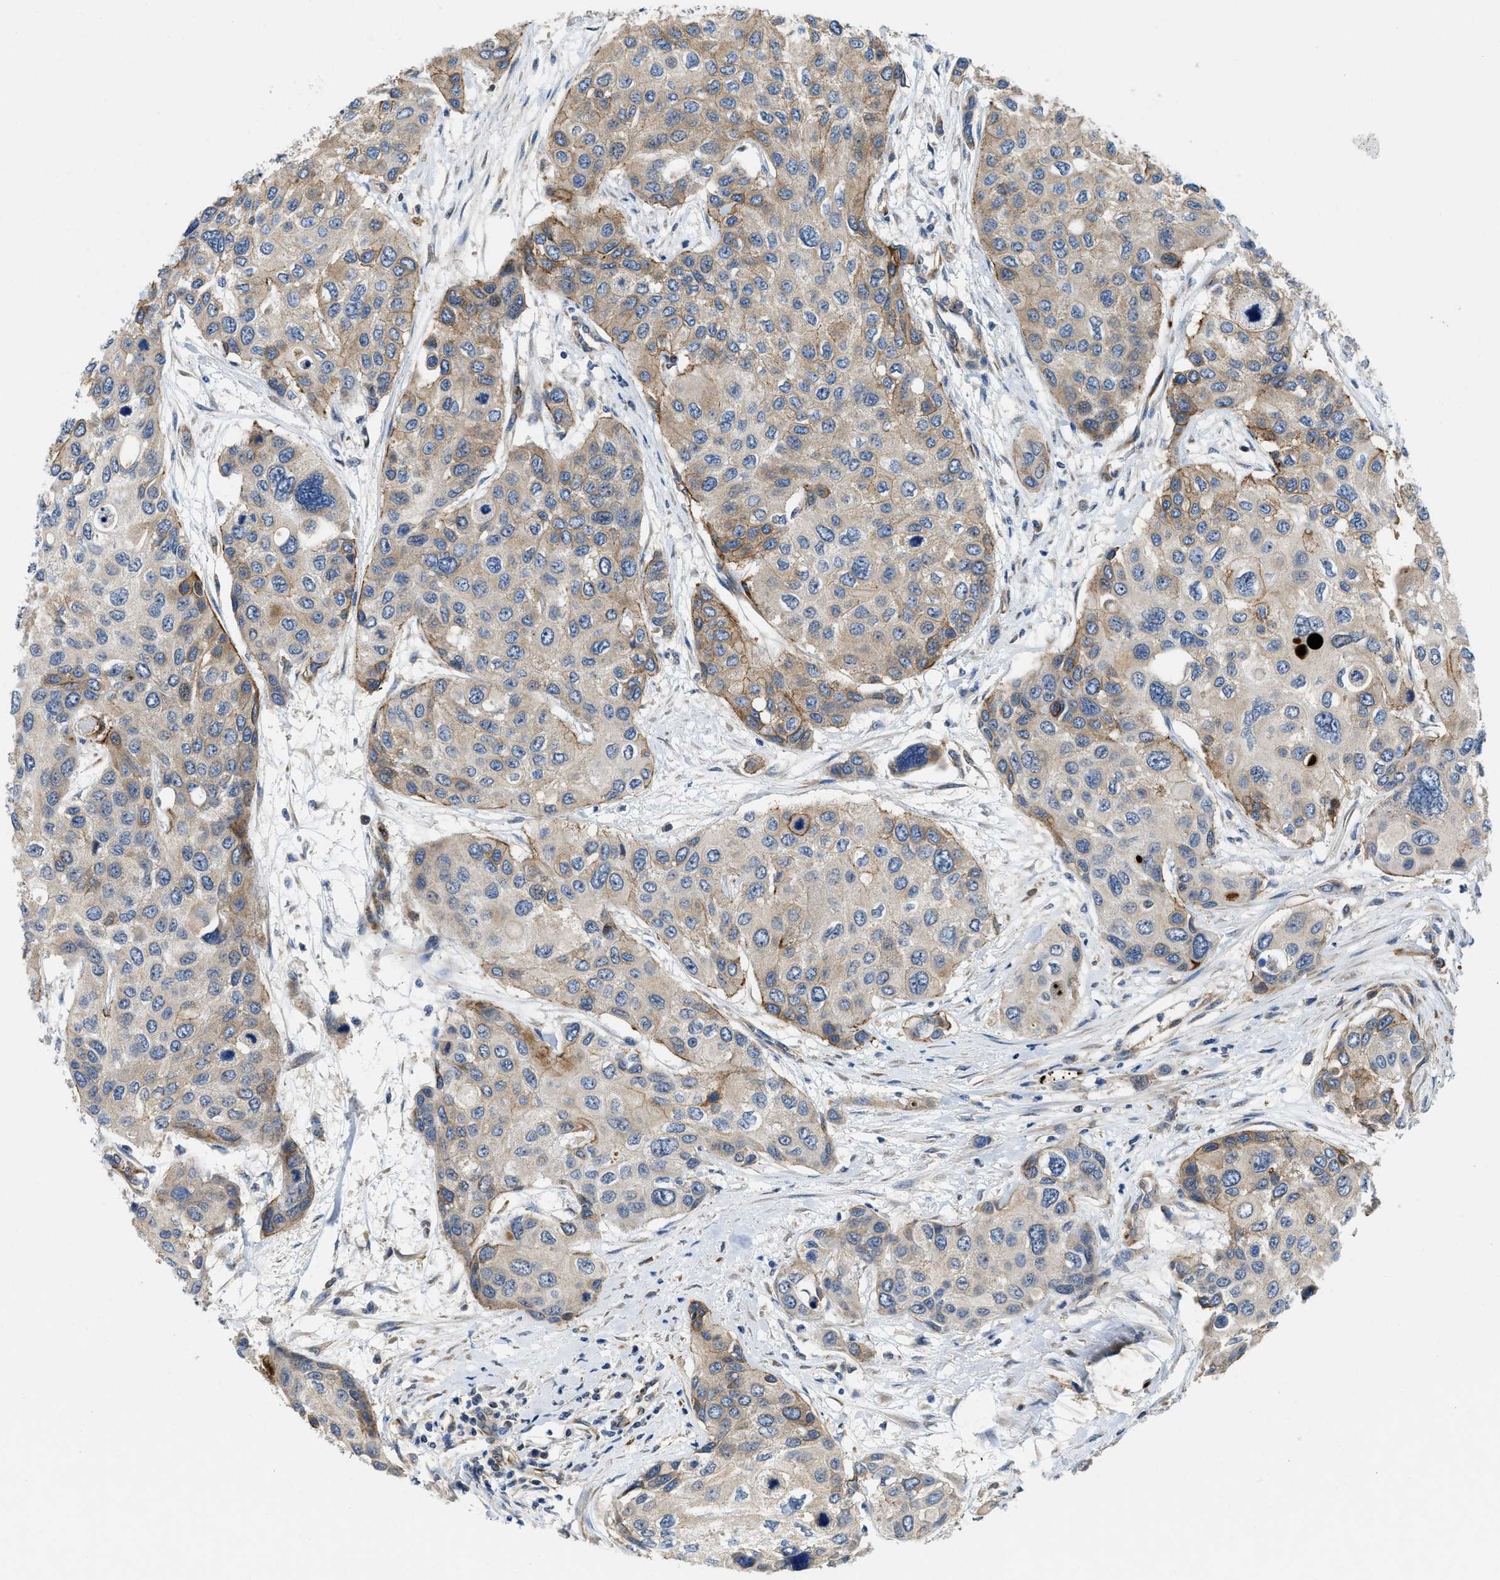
{"staining": {"intensity": "moderate", "quantity": "<25%", "location": "cytoplasmic/membranous"}, "tissue": "urothelial cancer", "cell_type": "Tumor cells", "image_type": "cancer", "snomed": [{"axis": "morphology", "description": "Urothelial carcinoma, High grade"}, {"axis": "topography", "description": "Urinary bladder"}], "caption": "IHC of urothelial cancer demonstrates low levels of moderate cytoplasmic/membranous expression in about <25% of tumor cells.", "gene": "ZNF599", "patient": {"sex": "female", "age": 56}}